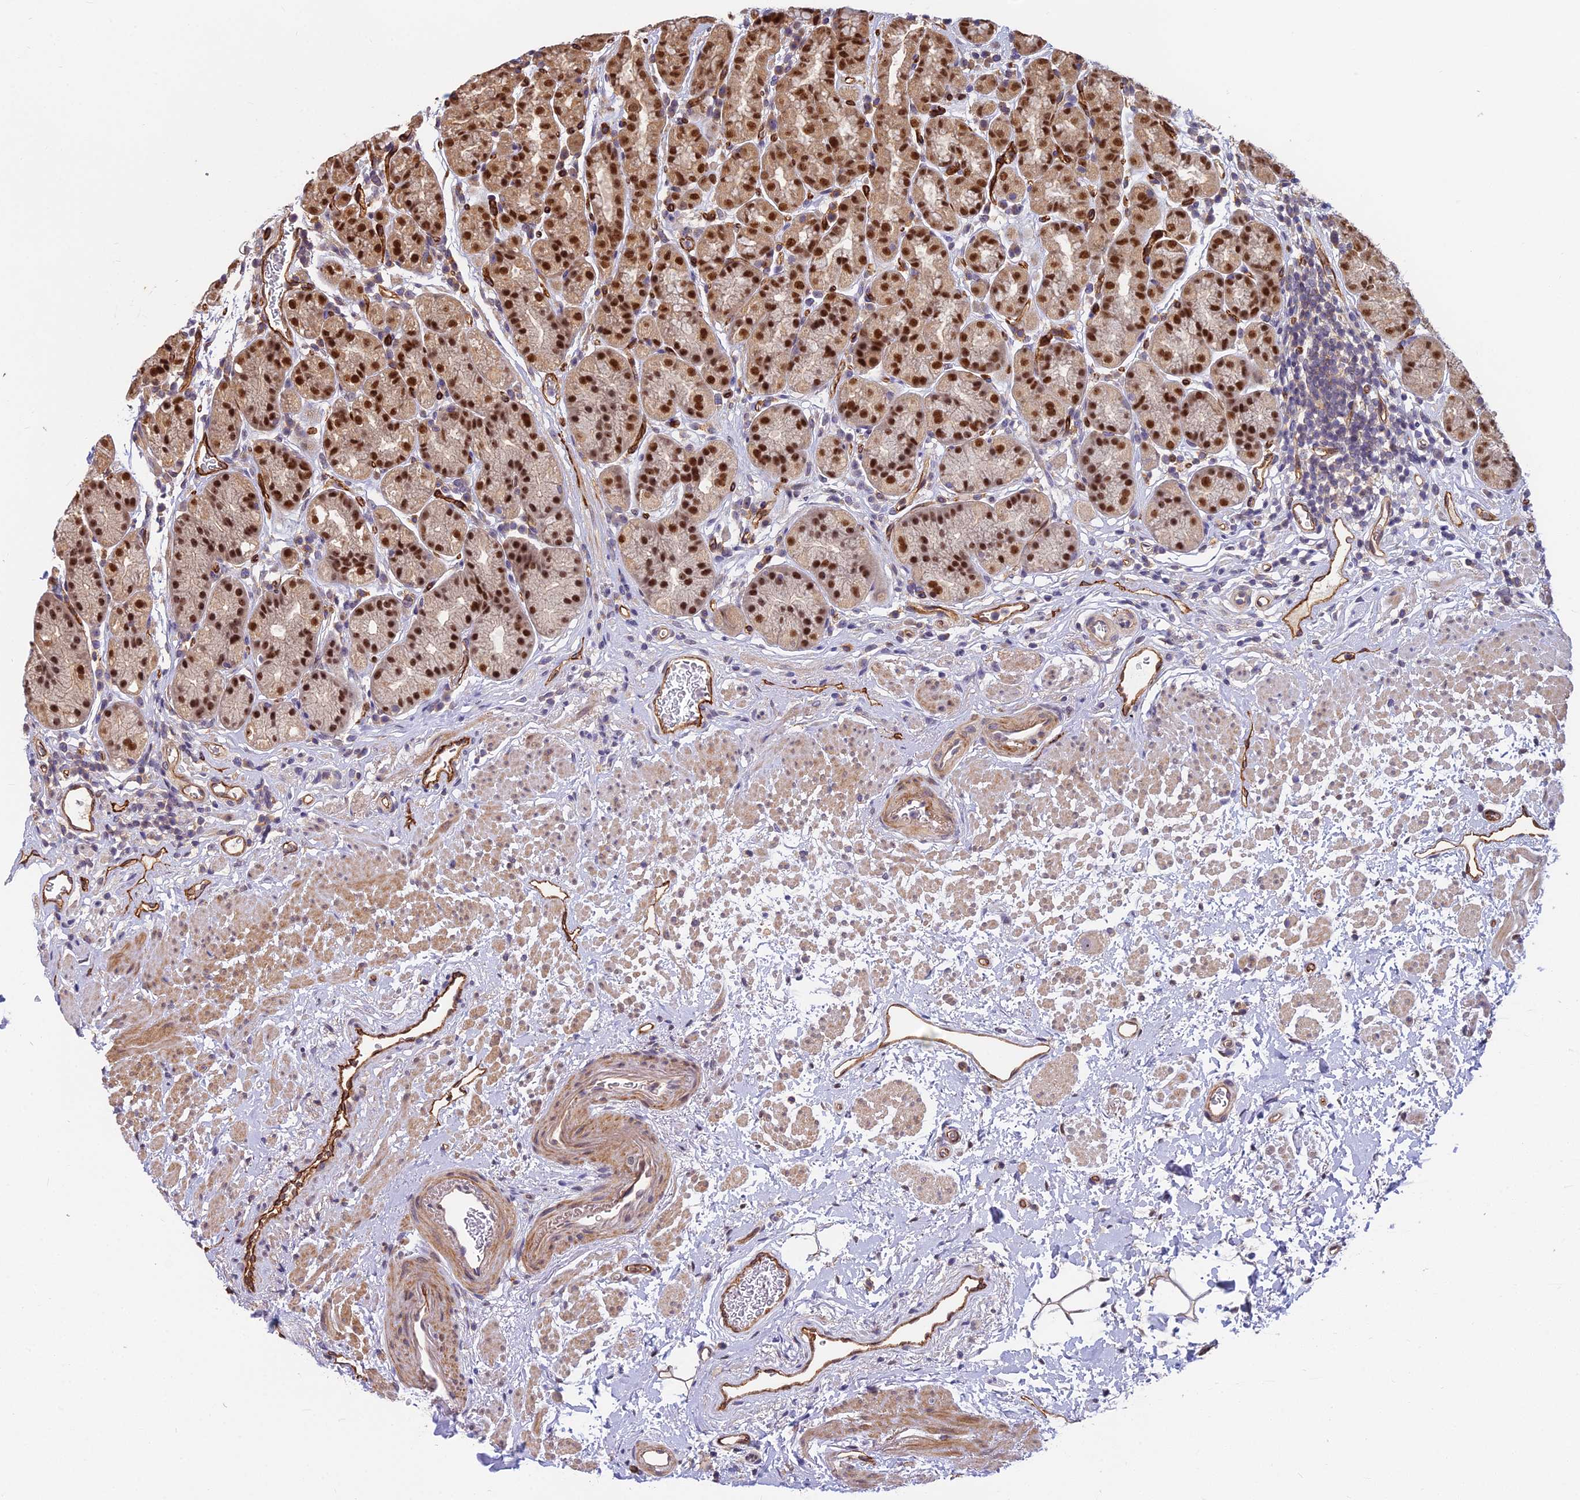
{"staining": {"intensity": "strong", "quantity": ">75%", "location": "cytoplasmic/membranous,nuclear"}, "tissue": "stomach", "cell_type": "Glandular cells", "image_type": "normal", "snomed": [{"axis": "morphology", "description": "Normal tissue, NOS"}, {"axis": "topography", "description": "Stomach"}], "caption": "DAB immunohistochemical staining of unremarkable stomach reveals strong cytoplasmic/membranous,nuclear protein staining in about >75% of glandular cells. (brown staining indicates protein expression, while blue staining denotes nuclei).", "gene": "TCEA3", "patient": {"sex": "male", "age": 63}}